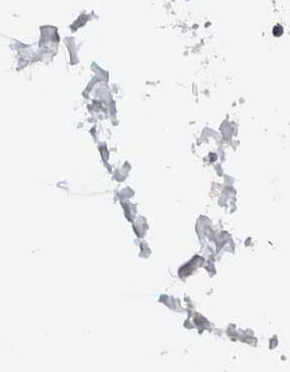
{"staining": {"intensity": "negative", "quantity": "none", "location": "none"}, "tissue": "adipose tissue", "cell_type": "Adipocytes", "image_type": "normal", "snomed": [{"axis": "morphology", "description": "Normal tissue, NOS"}, {"axis": "topography", "description": "Breast"}, {"axis": "topography", "description": "Adipose tissue"}], "caption": "The photomicrograph reveals no significant expression in adipocytes of adipose tissue.", "gene": "NCR3LG1", "patient": {"sex": "female", "age": 25}}